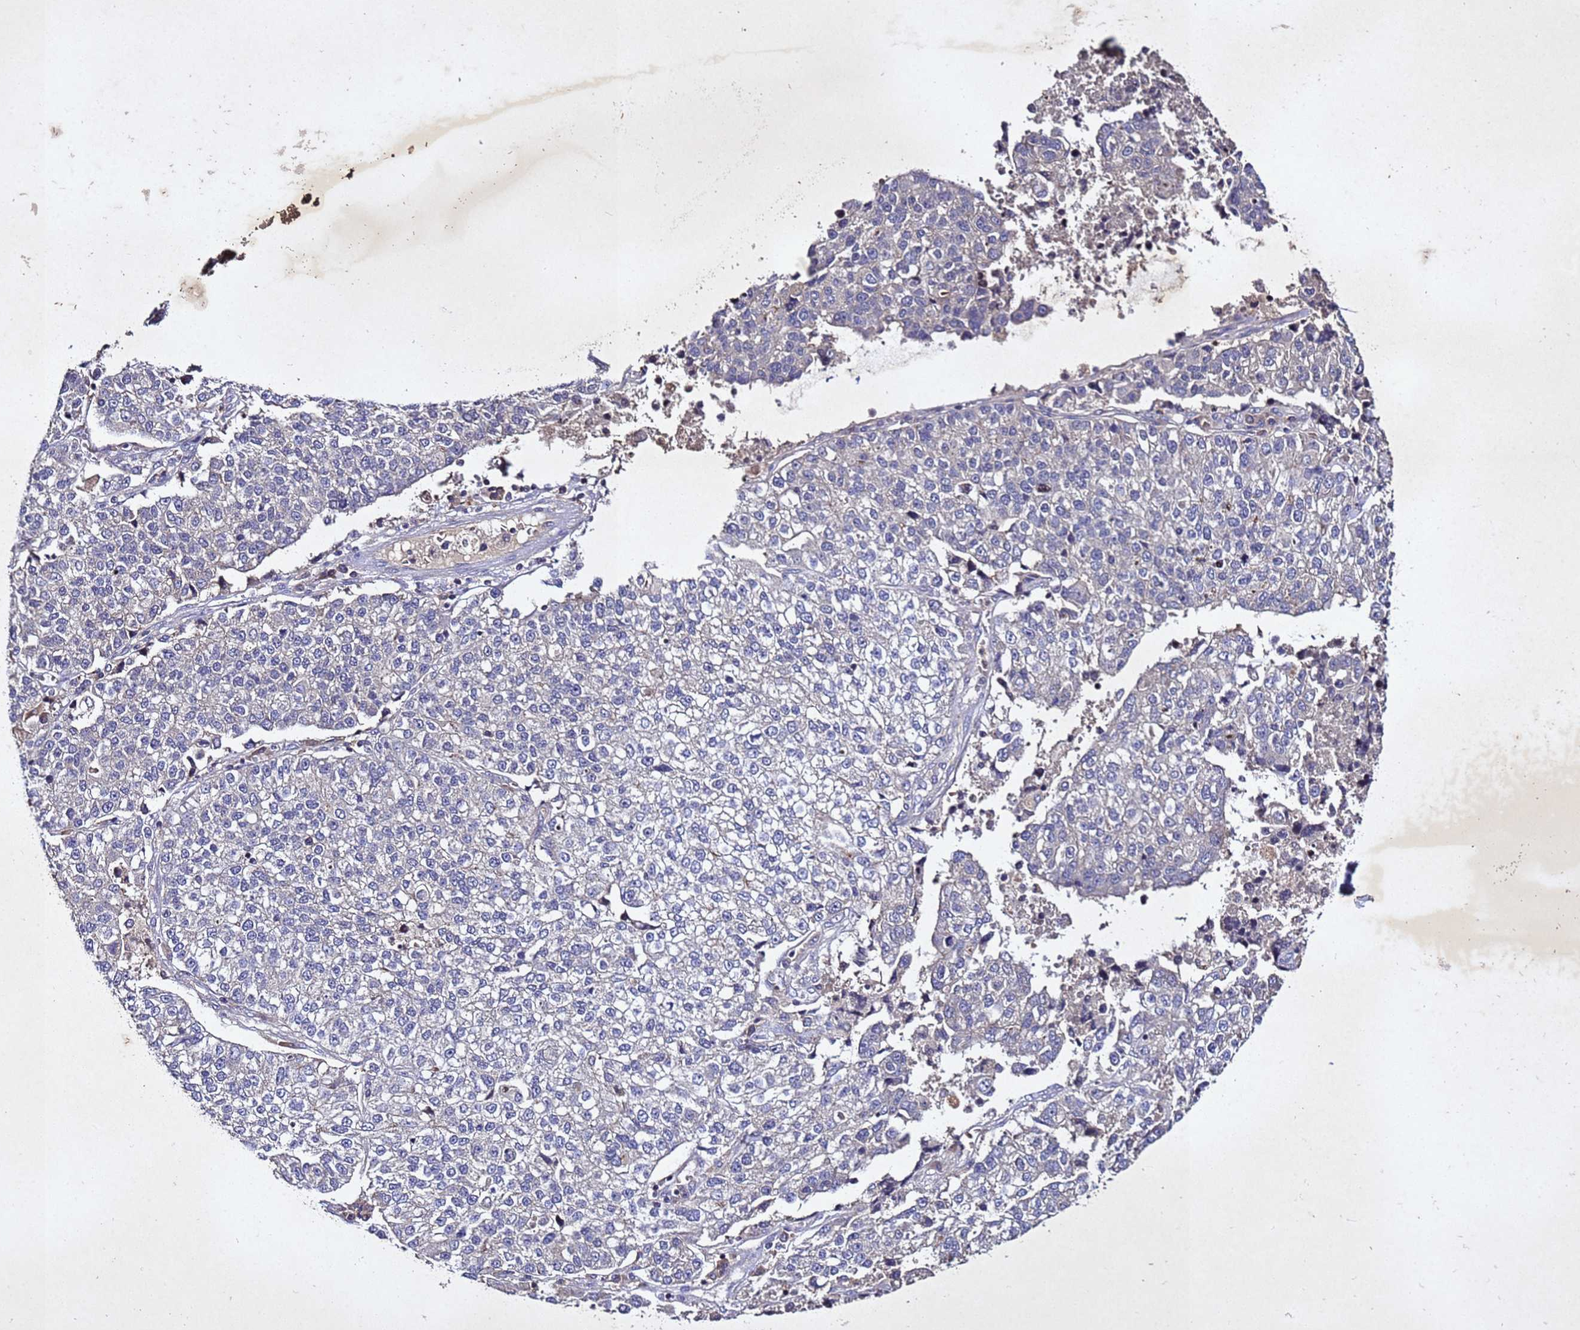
{"staining": {"intensity": "negative", "quantity": "none", "location": "none"}, "tissue": "lung cancer", "cell_type": "Tumor cells", "image_type": "cancer", "snomed": [{"axis": "morphology", "description": "Adenocarcinoma, NOS"}, {"axis": "topography", "description": "Lung"}], "caption": "High magnification brightfield microscopy of lung adenocarcinoma stained with DAB (brown) and counterstained with hematoxylin (blue): tumor cells show no significant positivity. (Brightfield microscopy of DAB (3,3'-diaminobenzidine) immunohistochemistry at high magnification).", "gene": "SV2B", "patient": {"sex": "male", "age": 49}}